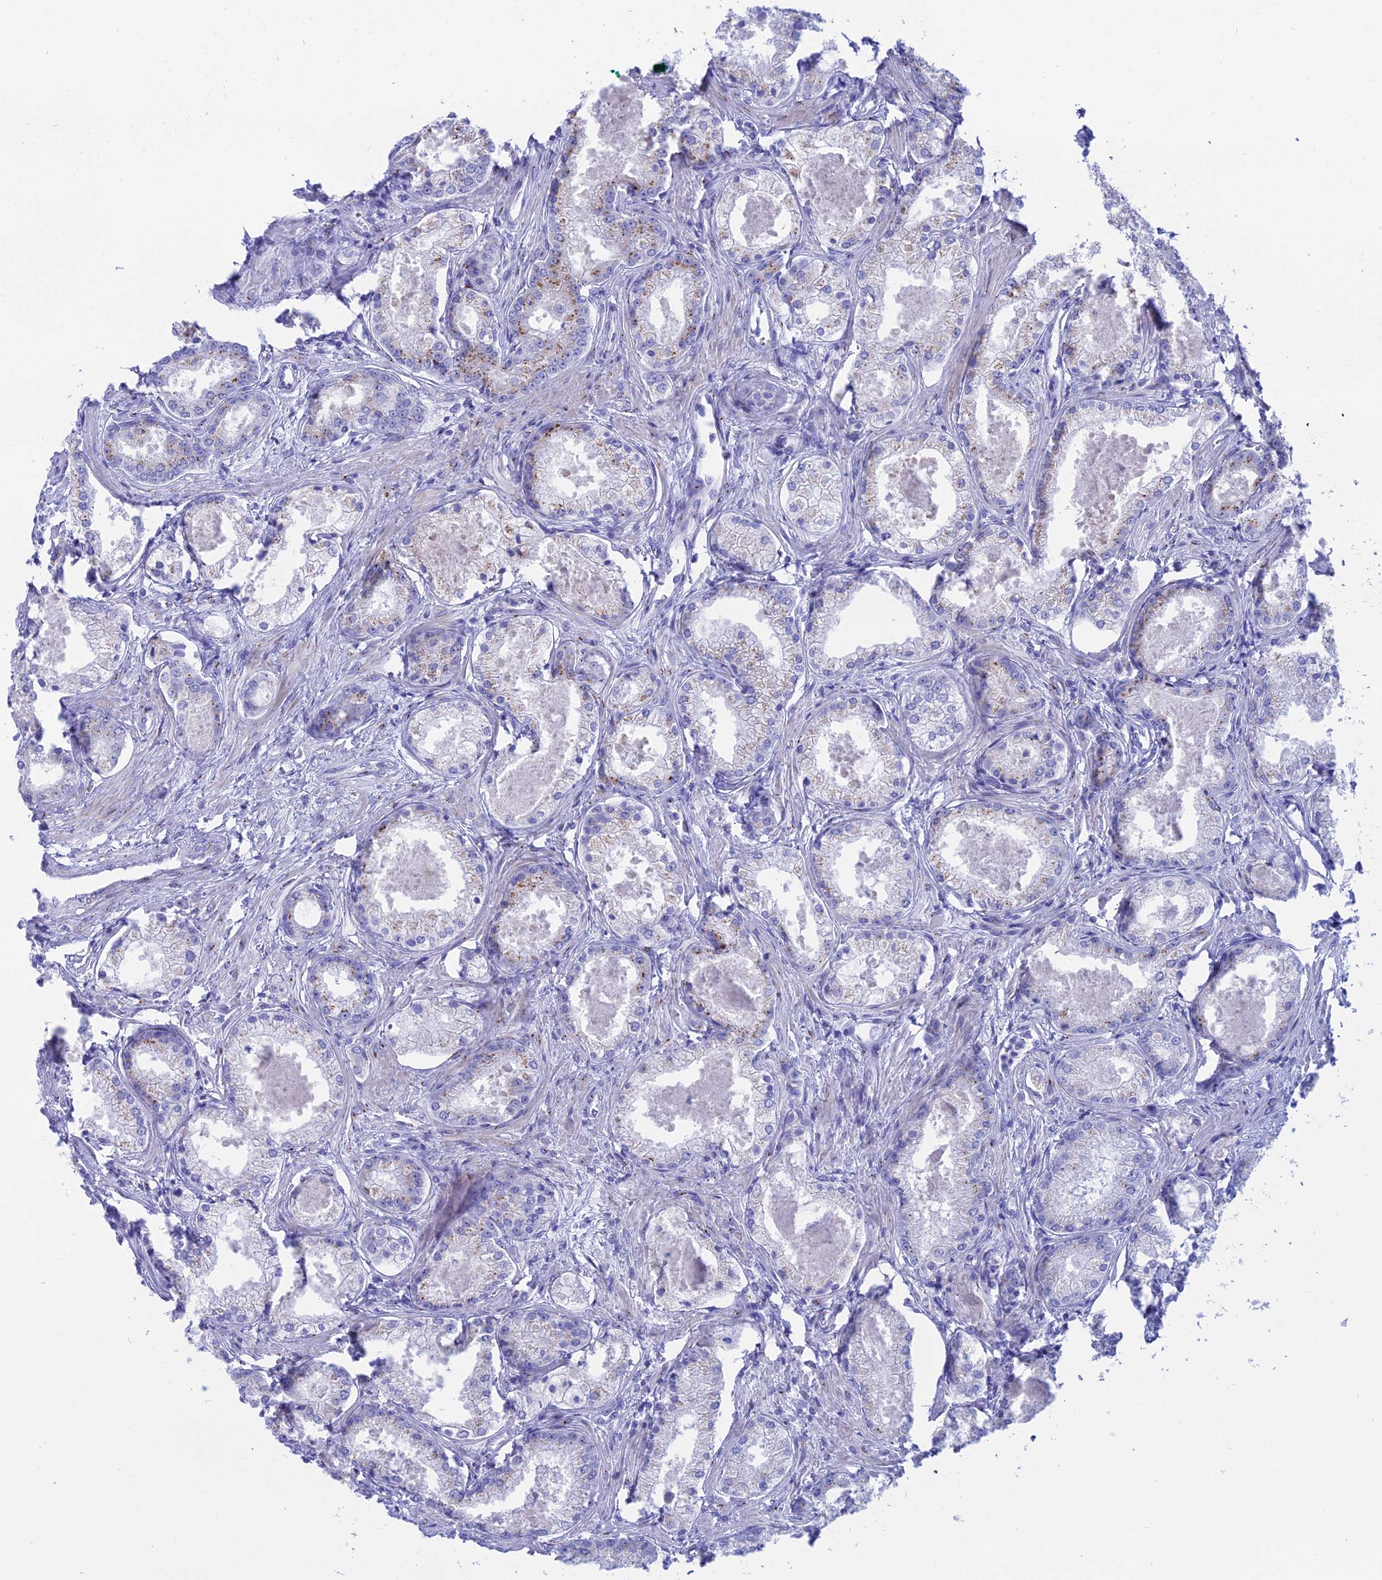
{"staining": {"intensity": "moderate", "quantity": "<25%", "location": "cytoplasmic/membranous"}, "tissue": "prostate cancer", "cell_type": "Tumor cells", "image_type": "cancer", "snomed": [{"axis": "morphology", "description": "Adenocarcinoma, Low grade"}, {"axis": "topography", "description": "Prostate"}], "caption": "This is an image of immunohistochemistry staining of prostate cancer, which shows moderate staining in the cytoplasmic/membranous of tumor cells.", "gene": "ERICH4", "patient": {"sex": "male", "age": 68}}